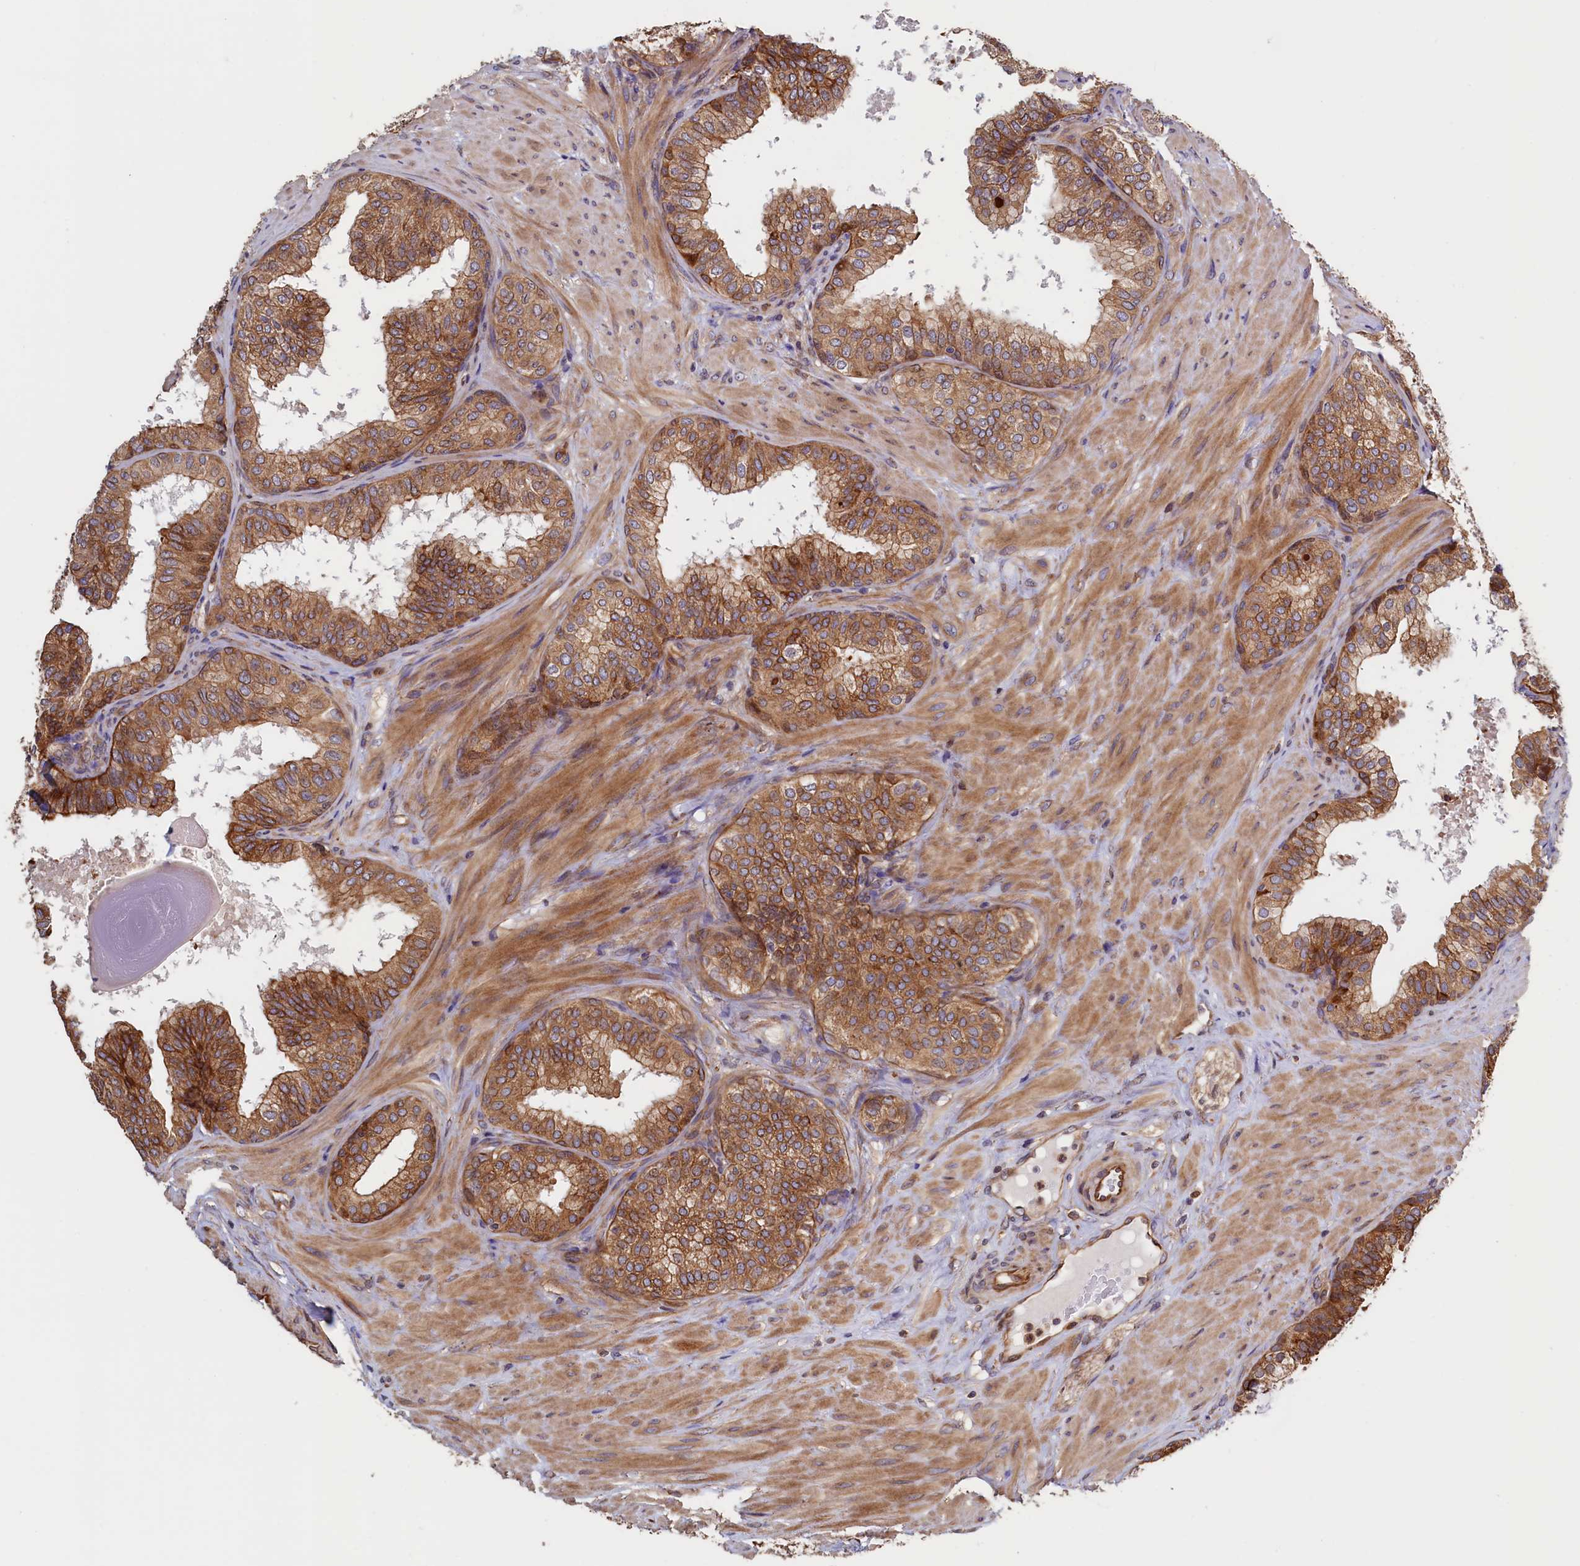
{"staining": {"intensity": "moderate", "quantity": ">75%", "location": "cytoplasmic/membranous"}, "tissue": "prostate", "cell_type": "Glandular cells", "image_type": "normal", "snomed": [{"axis": "morphology", "description": "Normal tissue, NOS"}, {"axis": "topography", "description": "Prostate"}], "caption": "The image displays staining of unremarkable prostate, revealing moderate cytoplasmic/membranous protein expression (brown color) within glandular cells.", "gene": "ATXN2L", "patient": {"sex": "male", "age": 60}}